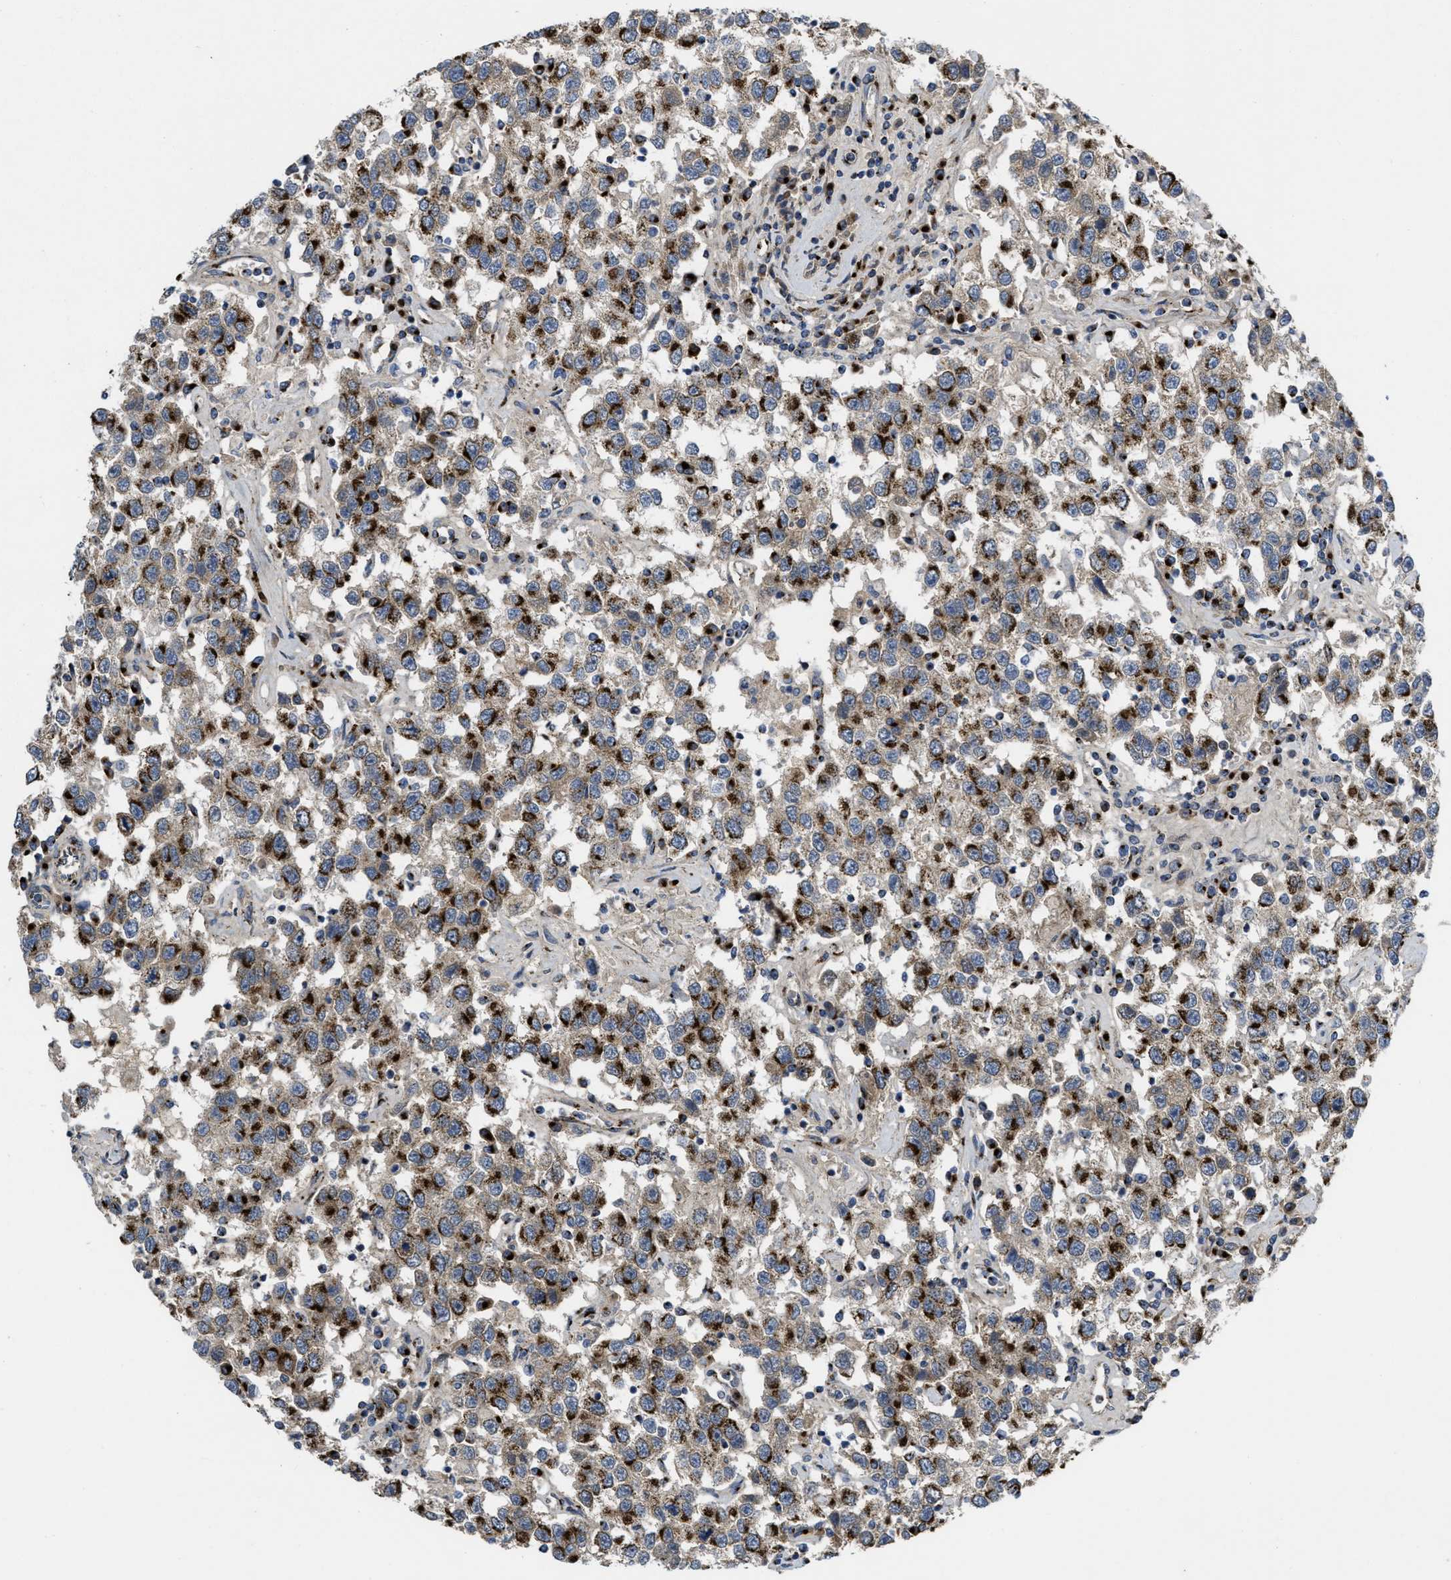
{"staining": {"intensity": "strong", "quantity": "25%-75%", "location": "cytoplasmic/membranous"}, "tissue": "testis cancer", "cell_type": "Tumor cells", "image_type": "cancer", "snomed": [{"axis": "morphology", "description": "Seminoma, NOS"}, {"axis": "topography", "description": "Testis"}], "caption": "Brown immunohistochemical staining in testis cancer (seminoma) exhibits strong cytoplasmic/membranous positivity in approximately 25%-75% of tumor cells. Nuclei are stained in blue.", "gene": "ZNF70", "patient": {"sex": "male", "age": 41}}